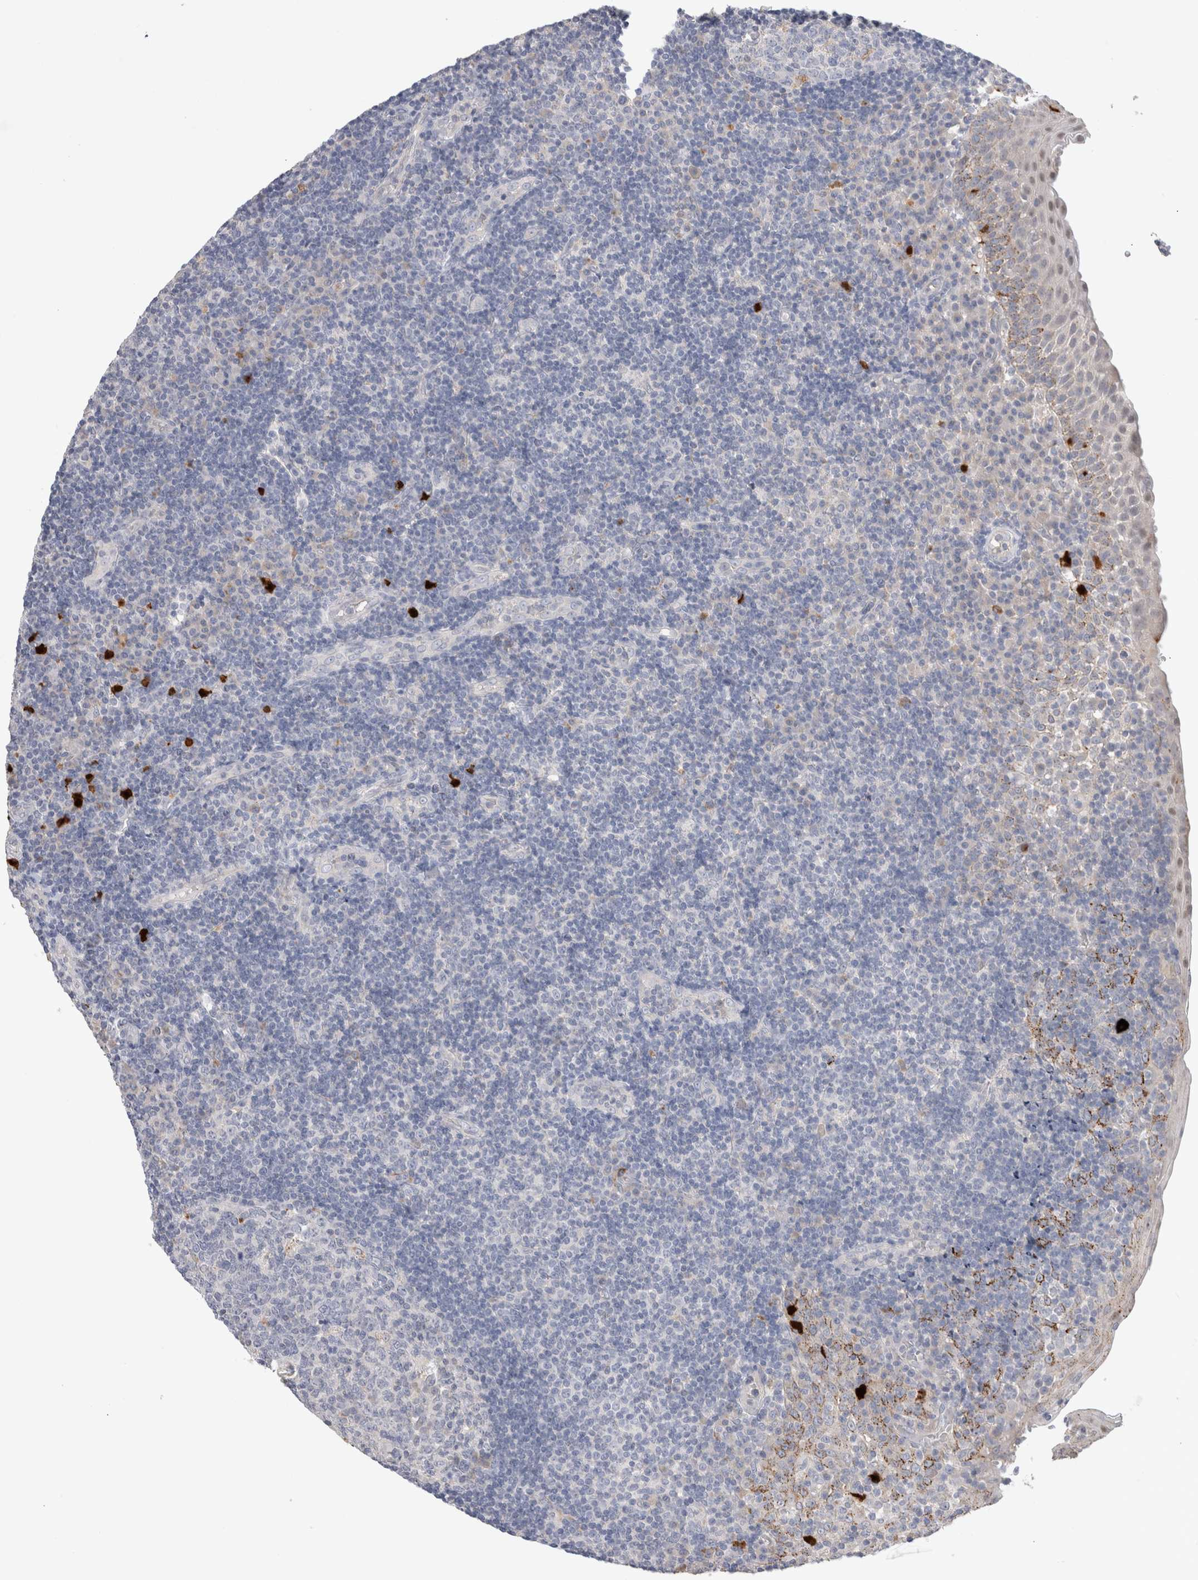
{"staining": {"intensity": "negative", "quantity": "none", "location": "none"}, "tissue": "tonsil", "cell_type": "Germinal center cells", "image_type": "normal", "snomed": [{"axis": "morphology", "description": "Normal tissue, NOS"}, {"axis": "topography", "description": "Tonsil"}], "caption": "Germinal center cells show no significant protein positivity in normal tonsil. (DAB (3,3'-diaminobenzidine) IHC, high magnification).", "gene": "HPGDS", "patient": {"sex": "female", "age": 40}}